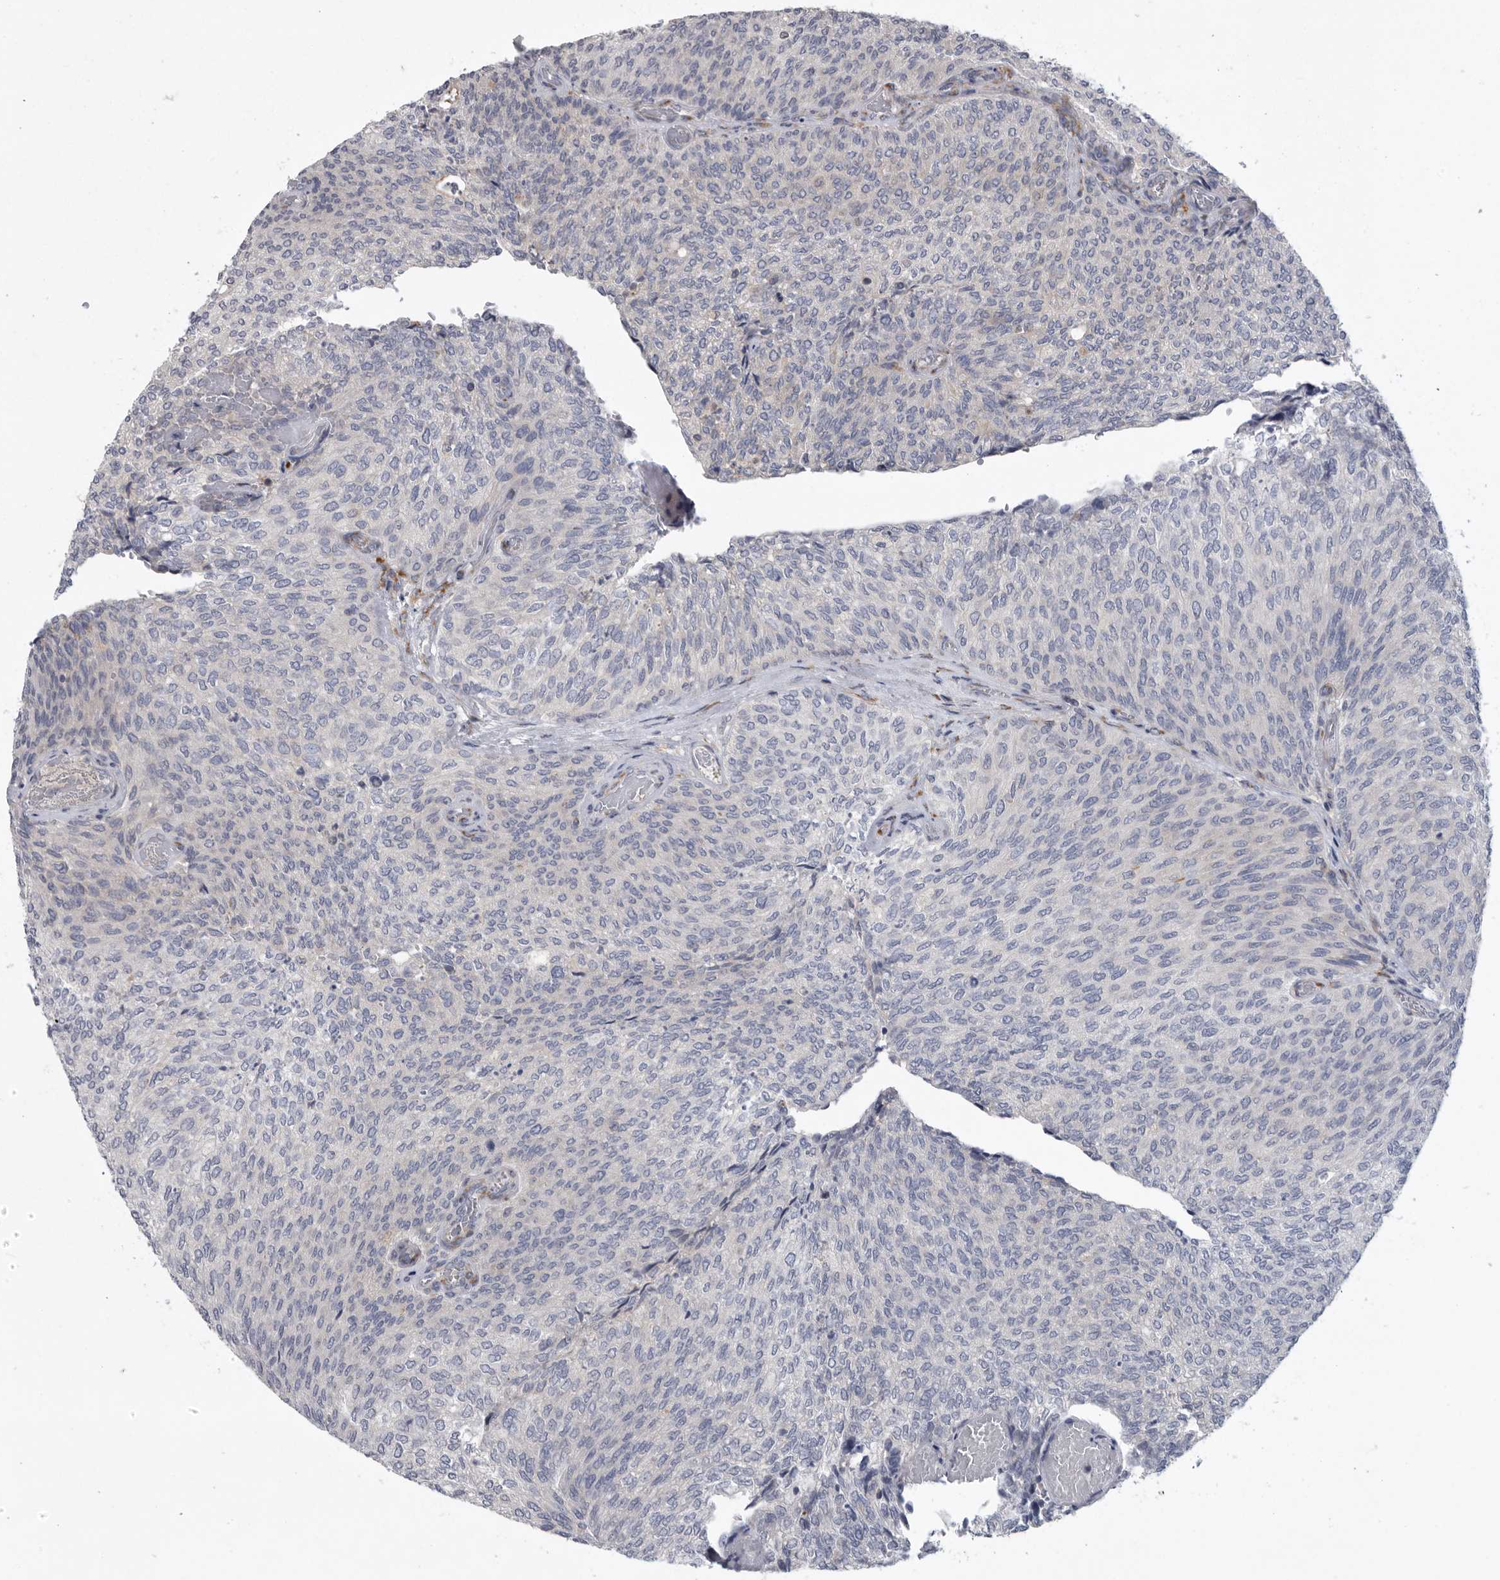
{"staining": {"intensity": "negative", "quantity": "none", "location": "none"}, "tissue": "urothelial cancer", "cell_type": "Tumor cells", "image_type": "cancer", "snomed": [{"axis": "morphology", "description": "Urothelial carcinoma, Low grade"}, {"axis": "topography", "description": "Urinary bladder"}], "caption": "The histopathology image displays no staining of tumor cells in low-grade urothelial carcinoma. The staining is performed using DAB brown chromogen with nuclei counter-stained in using hematoxylin.", "gene": "USP24", "patient": {"sex": "female", "age": 79}}